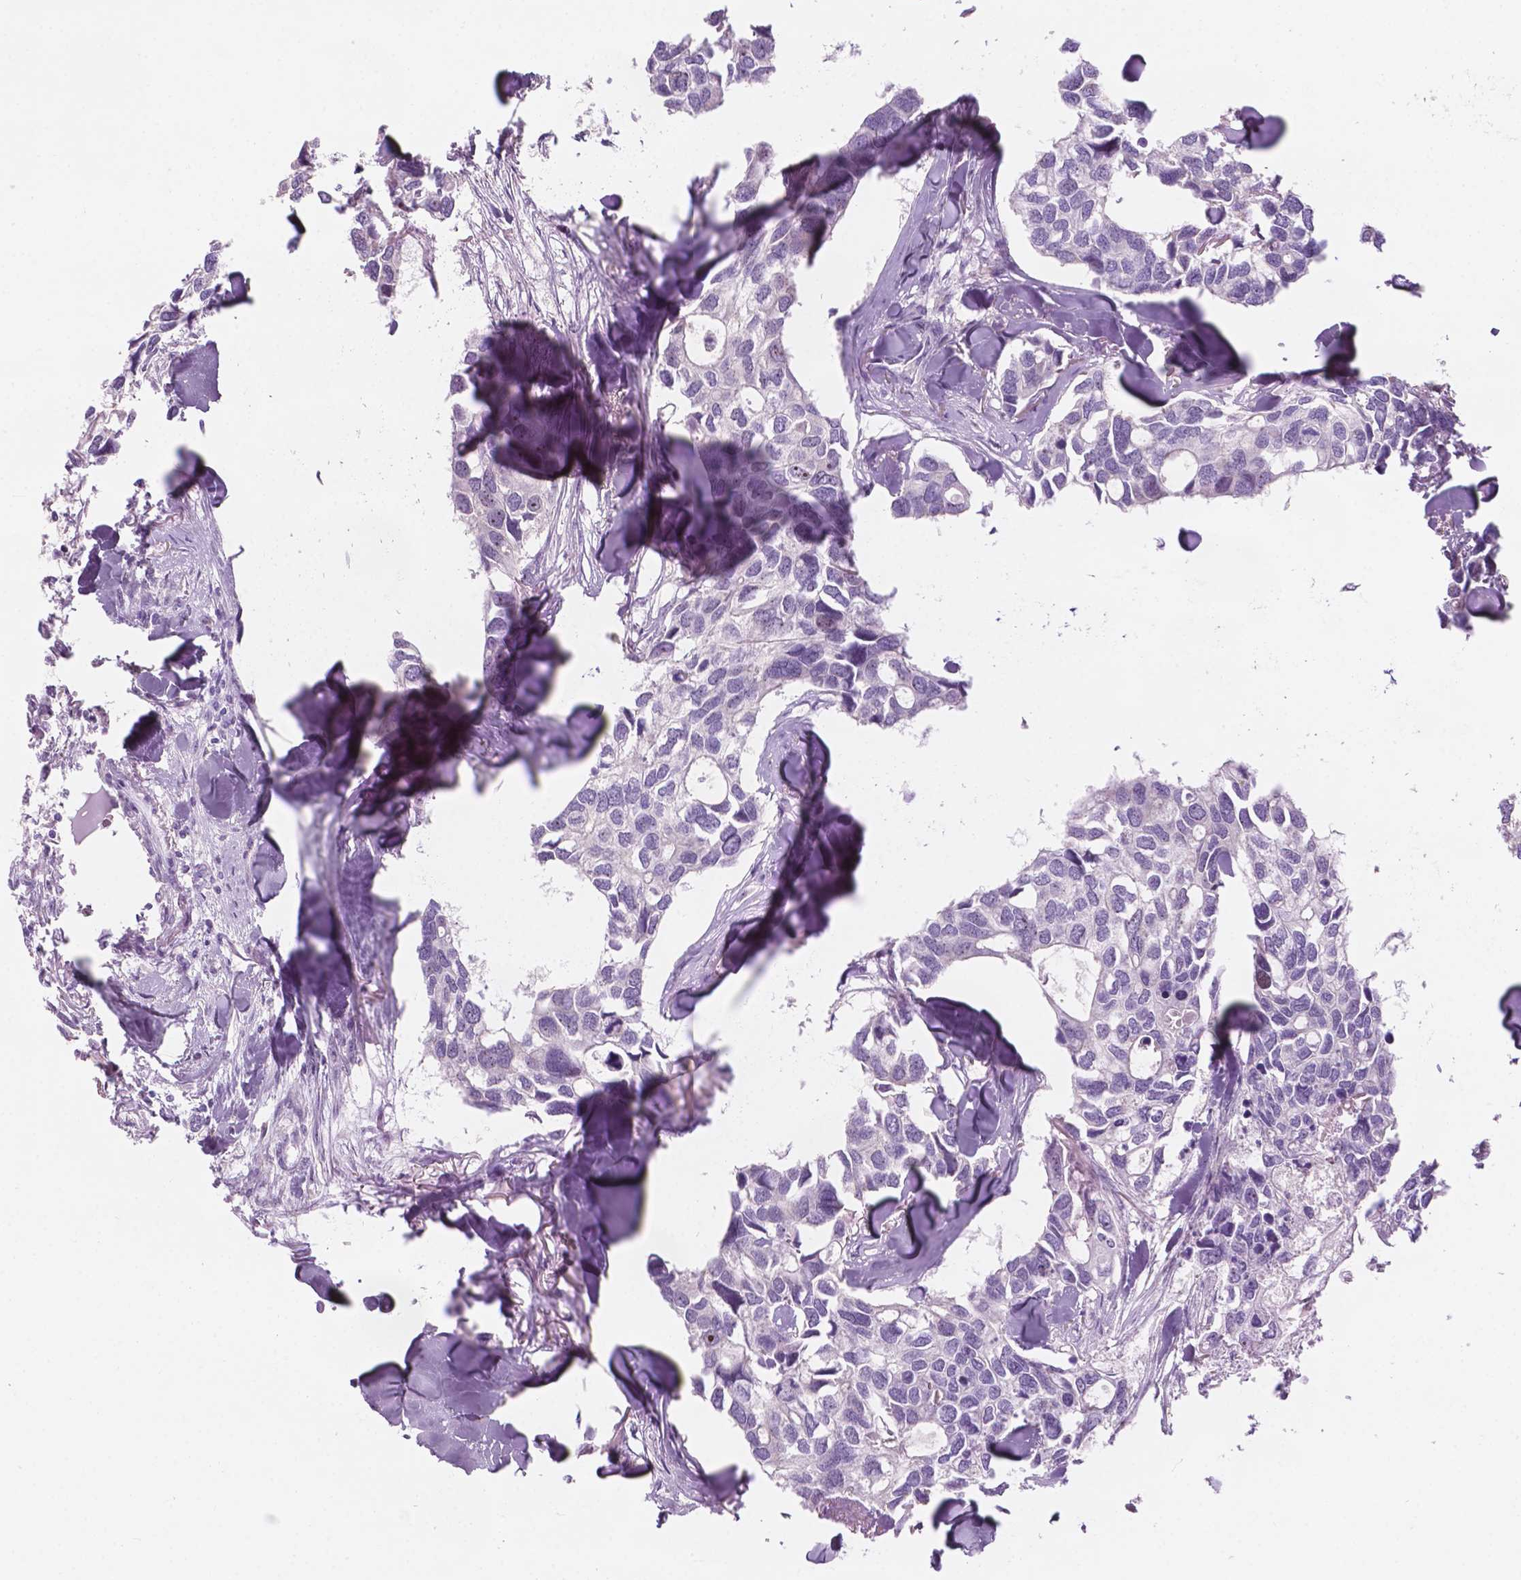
{"staining": {"intensity": "negative", "quantity": "none", "location": "none"}, "tissue": "breast cancer", "cell_type": "Tumor cells", "image_type": "cancer", "snomed": [{"axis": "morphology", "description": "Duct carcinoma"}, {"axis": "topography", "description": "Breast"}], "caption": "Immunohistochemistry photomicrograph of neoplastic tissue: invasive ductal carcinoma (breast) stained with DAB exhibits no significant protein staining in tumor cells.", "gene": "ZNF853", "patient": {"sex": "female", "age": 83}}